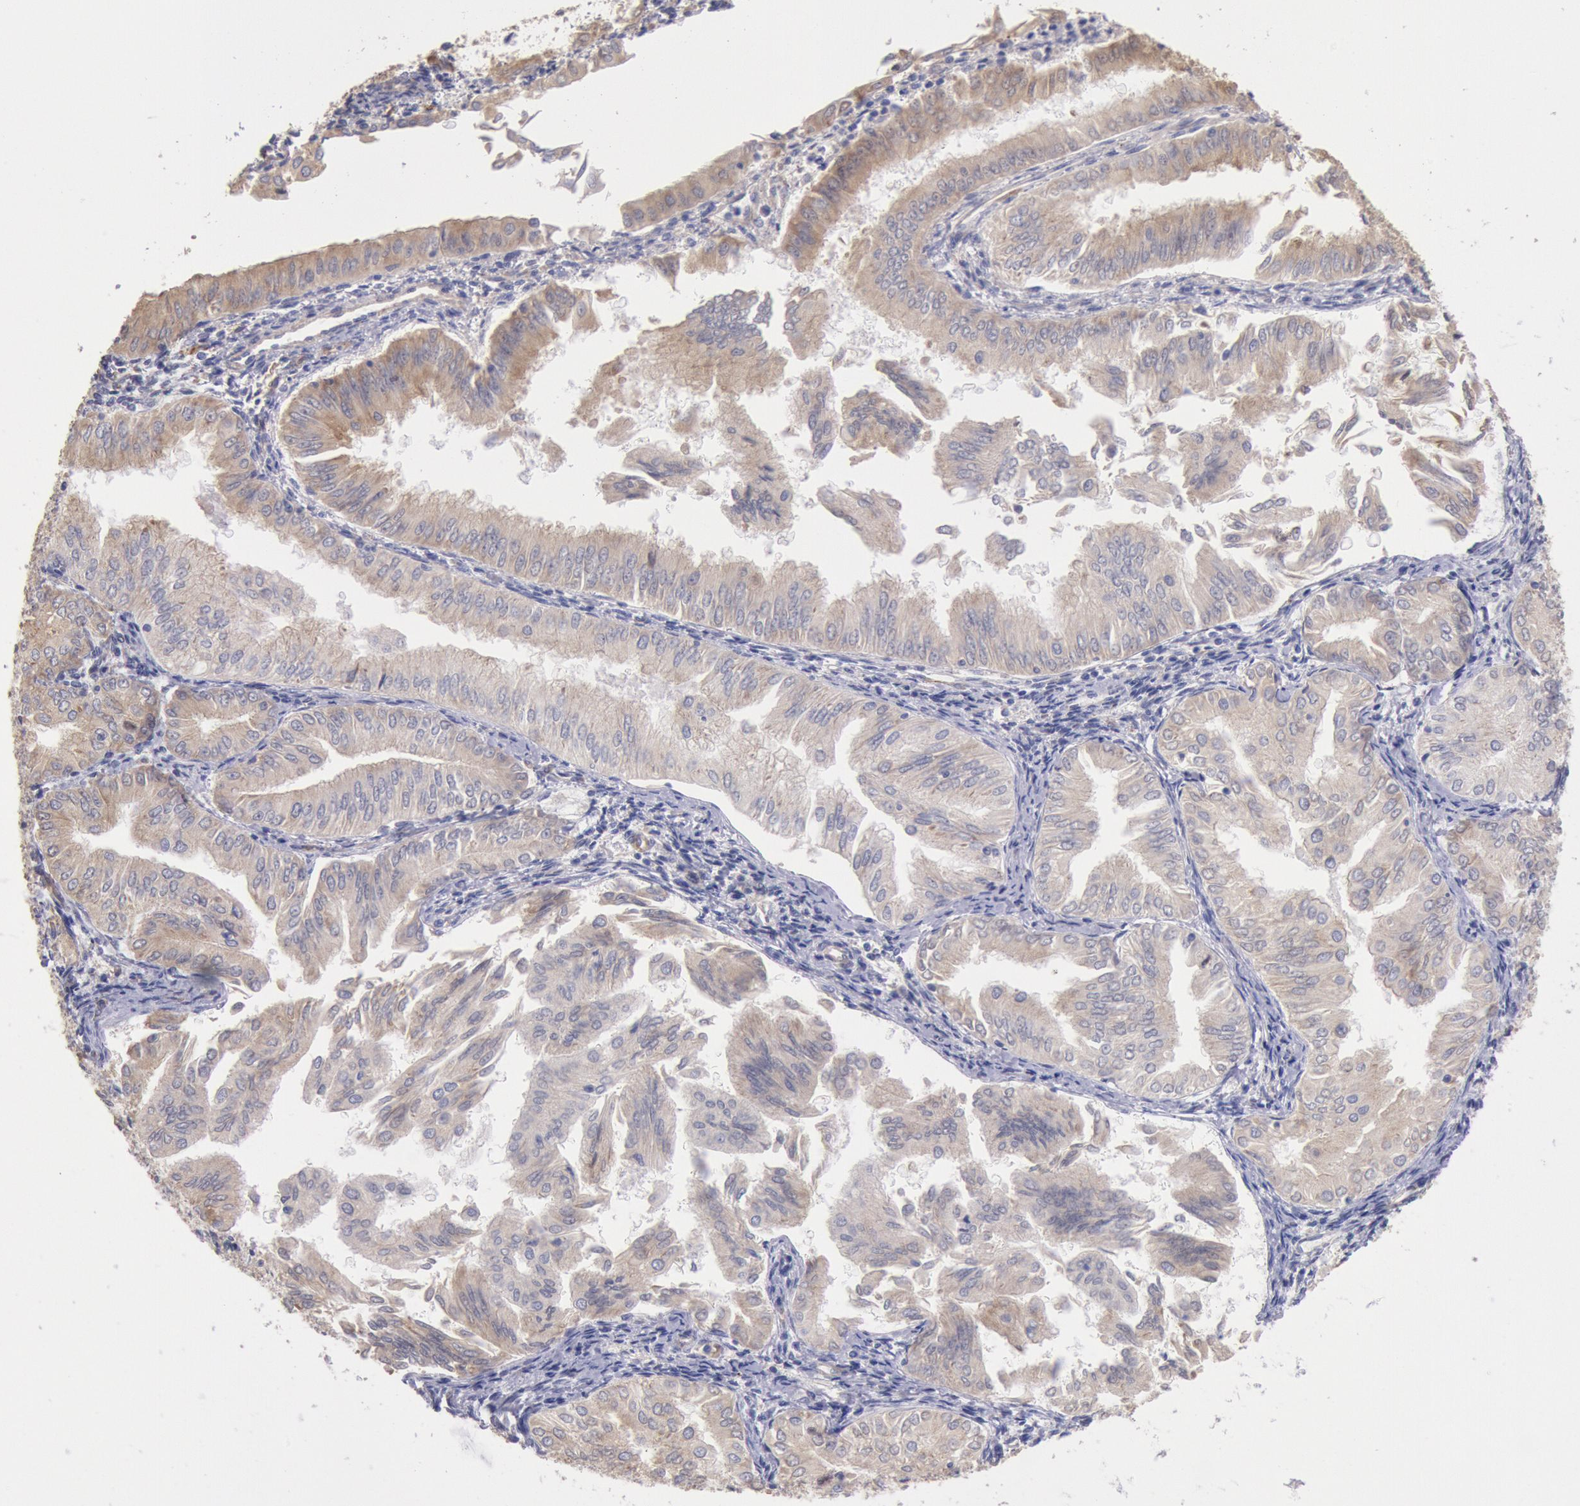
{"staining": {"intensity": "moderate", "quantity": ">75%", "location": "cytoplasmic/membranous"}, "tissue": "endometrial cancer", "cell_type": "Tumor cells", "image_type": "cancer", "snomed": [{"axis": "morphology", "description": "Adenocarcinoma, NOS"}, {"axis": "topography", "description": "Endometrium"}], "caption": "Immunohistochemical staining of adenocarcinoma (endometrial) exhibits medium levels of moderate cytoplasmic/membranous expression in about >75% of tumor cells.", "gene": "DRG1", "patient": {"sex": "female", "age": 53}}